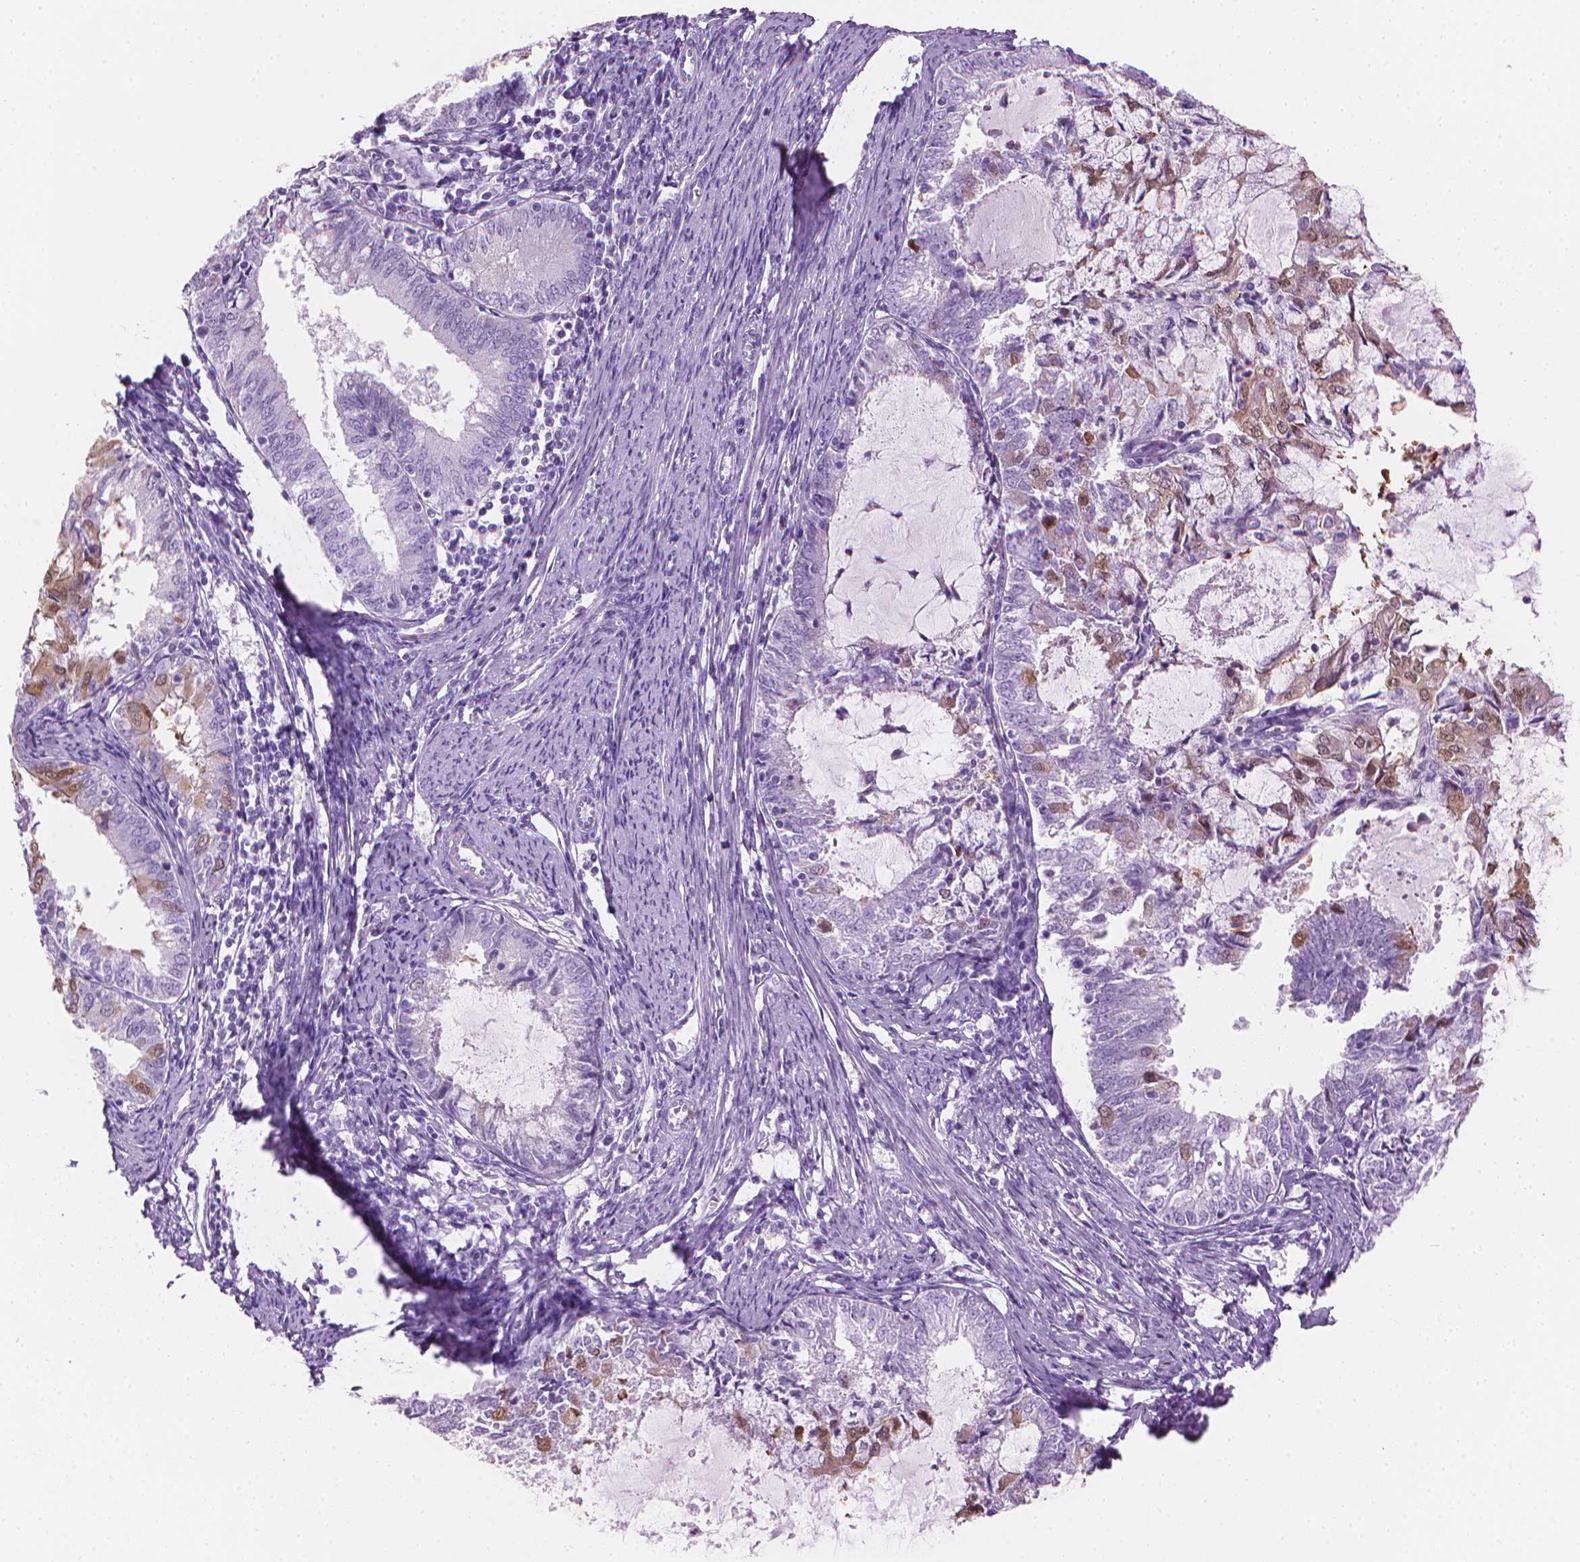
{"staining": {"intensity": "moderate", "quantity": "<25%", "location": "cytoplasmic/membranous"}, "tissue": "endometrial cancer", "cell_type": "Tumor cells", "image_type": "cancer", "snomed": [{"axis": "morphology", "description": "Adenocarcinoma, NOS"}, {"axis": "topography", "description": "Endometrium"}], "caption": "This image shows IHC staining of human adenocarcinoma (endometrial), with low moderate cytoplasmic/membranous staining in about <25% of tumor cells.", "gene": "TTC29", "patient": {"sex": "female", "age": 57}}